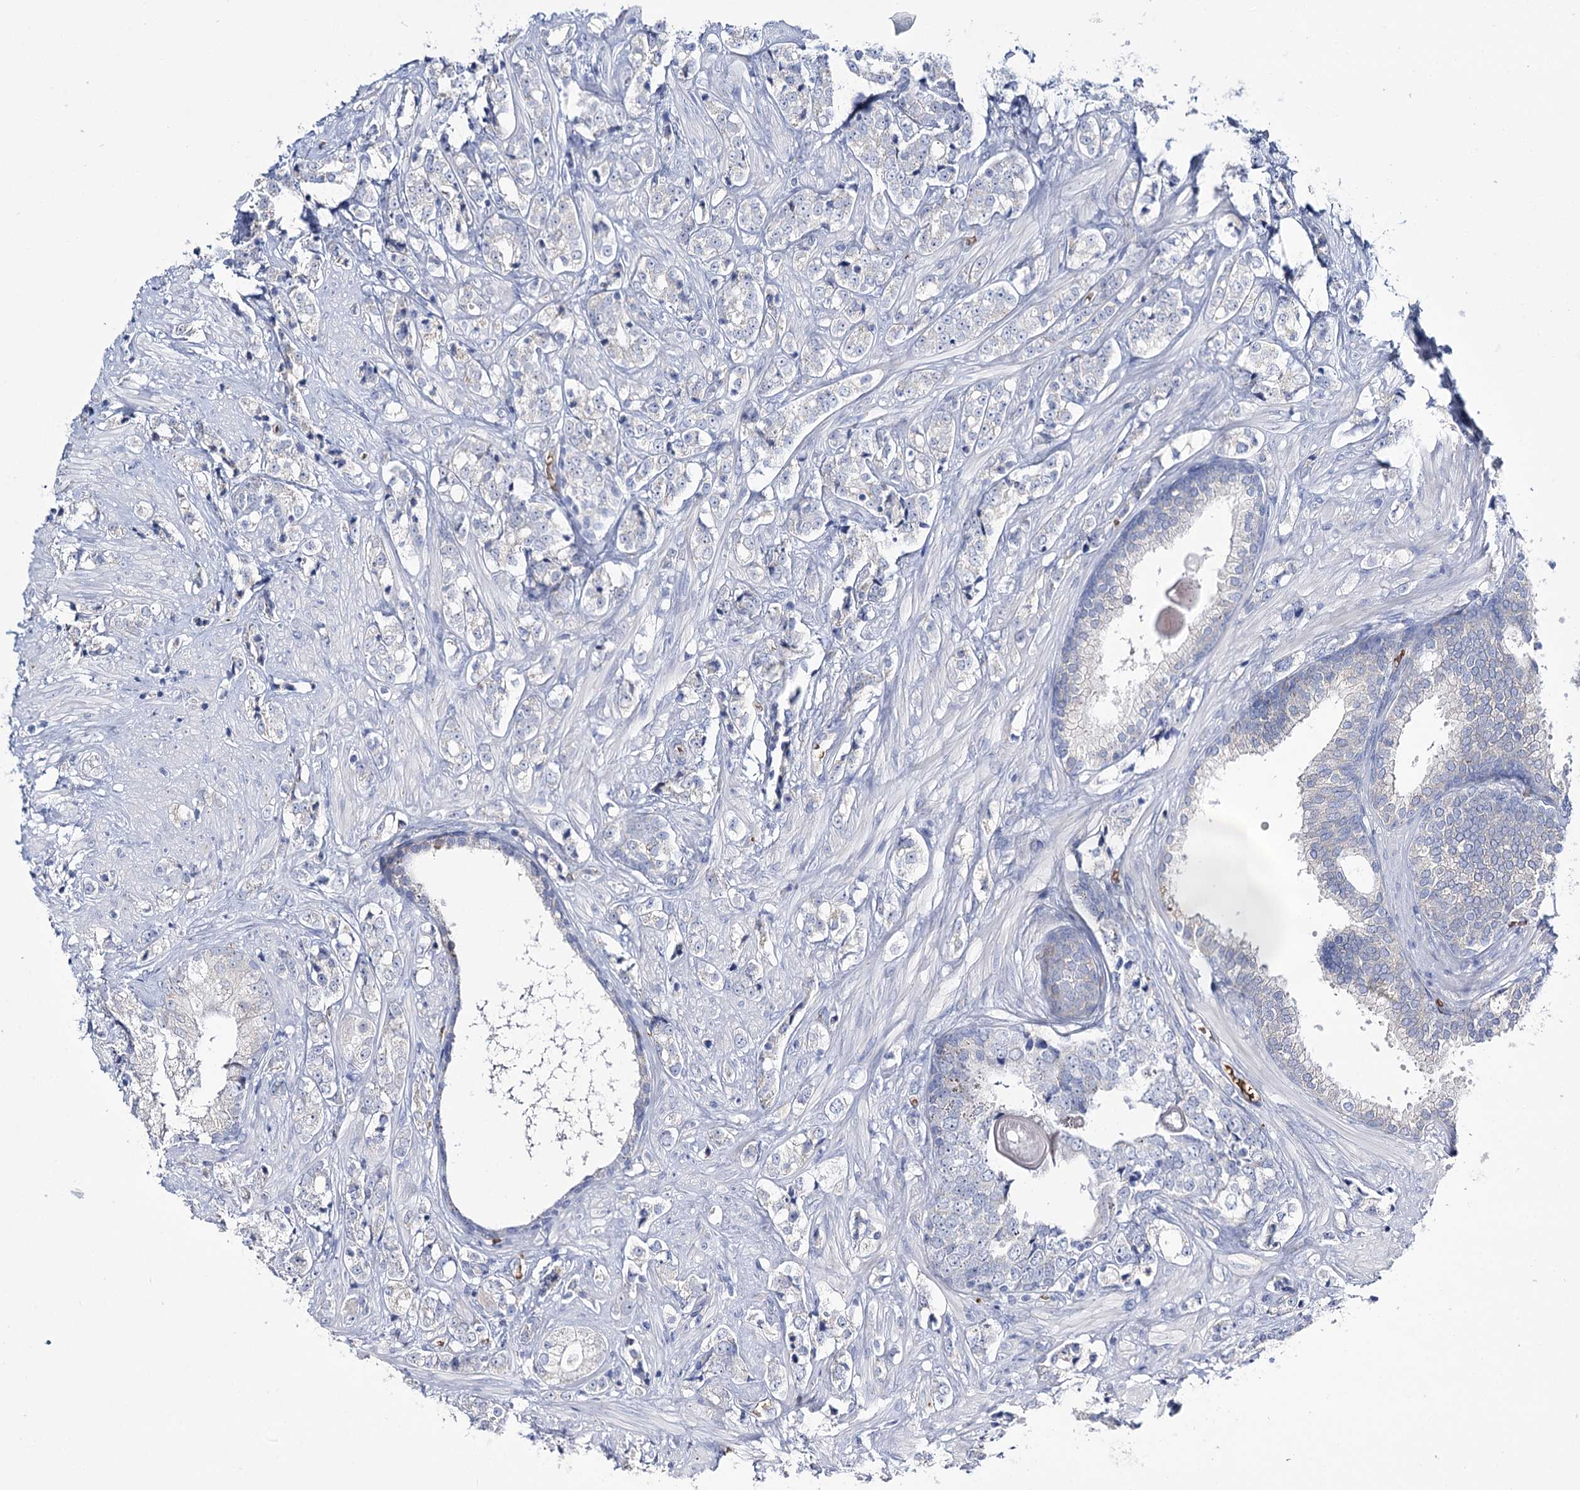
{"staining": {"intensity": "negative", "quantity": "none", "location": "none"}, "tissue": "prostate cancer", "cell_type": "Tumor cells", "image_type": "cancer", "snomed": [{"axis": "morphology", "description": "Adenocarcinoma, High grade"}, {"axis": "topography", "description": "Prostate"}], "caption": "Immunohistochemistry micrograph of neoplastic tissue: prostate high-grade adenocarcinoma stained with DAB displays no significant protein staining in tumor cells.", "gene": "GBF1", "patient": {"sex": "male", "age": 69}}